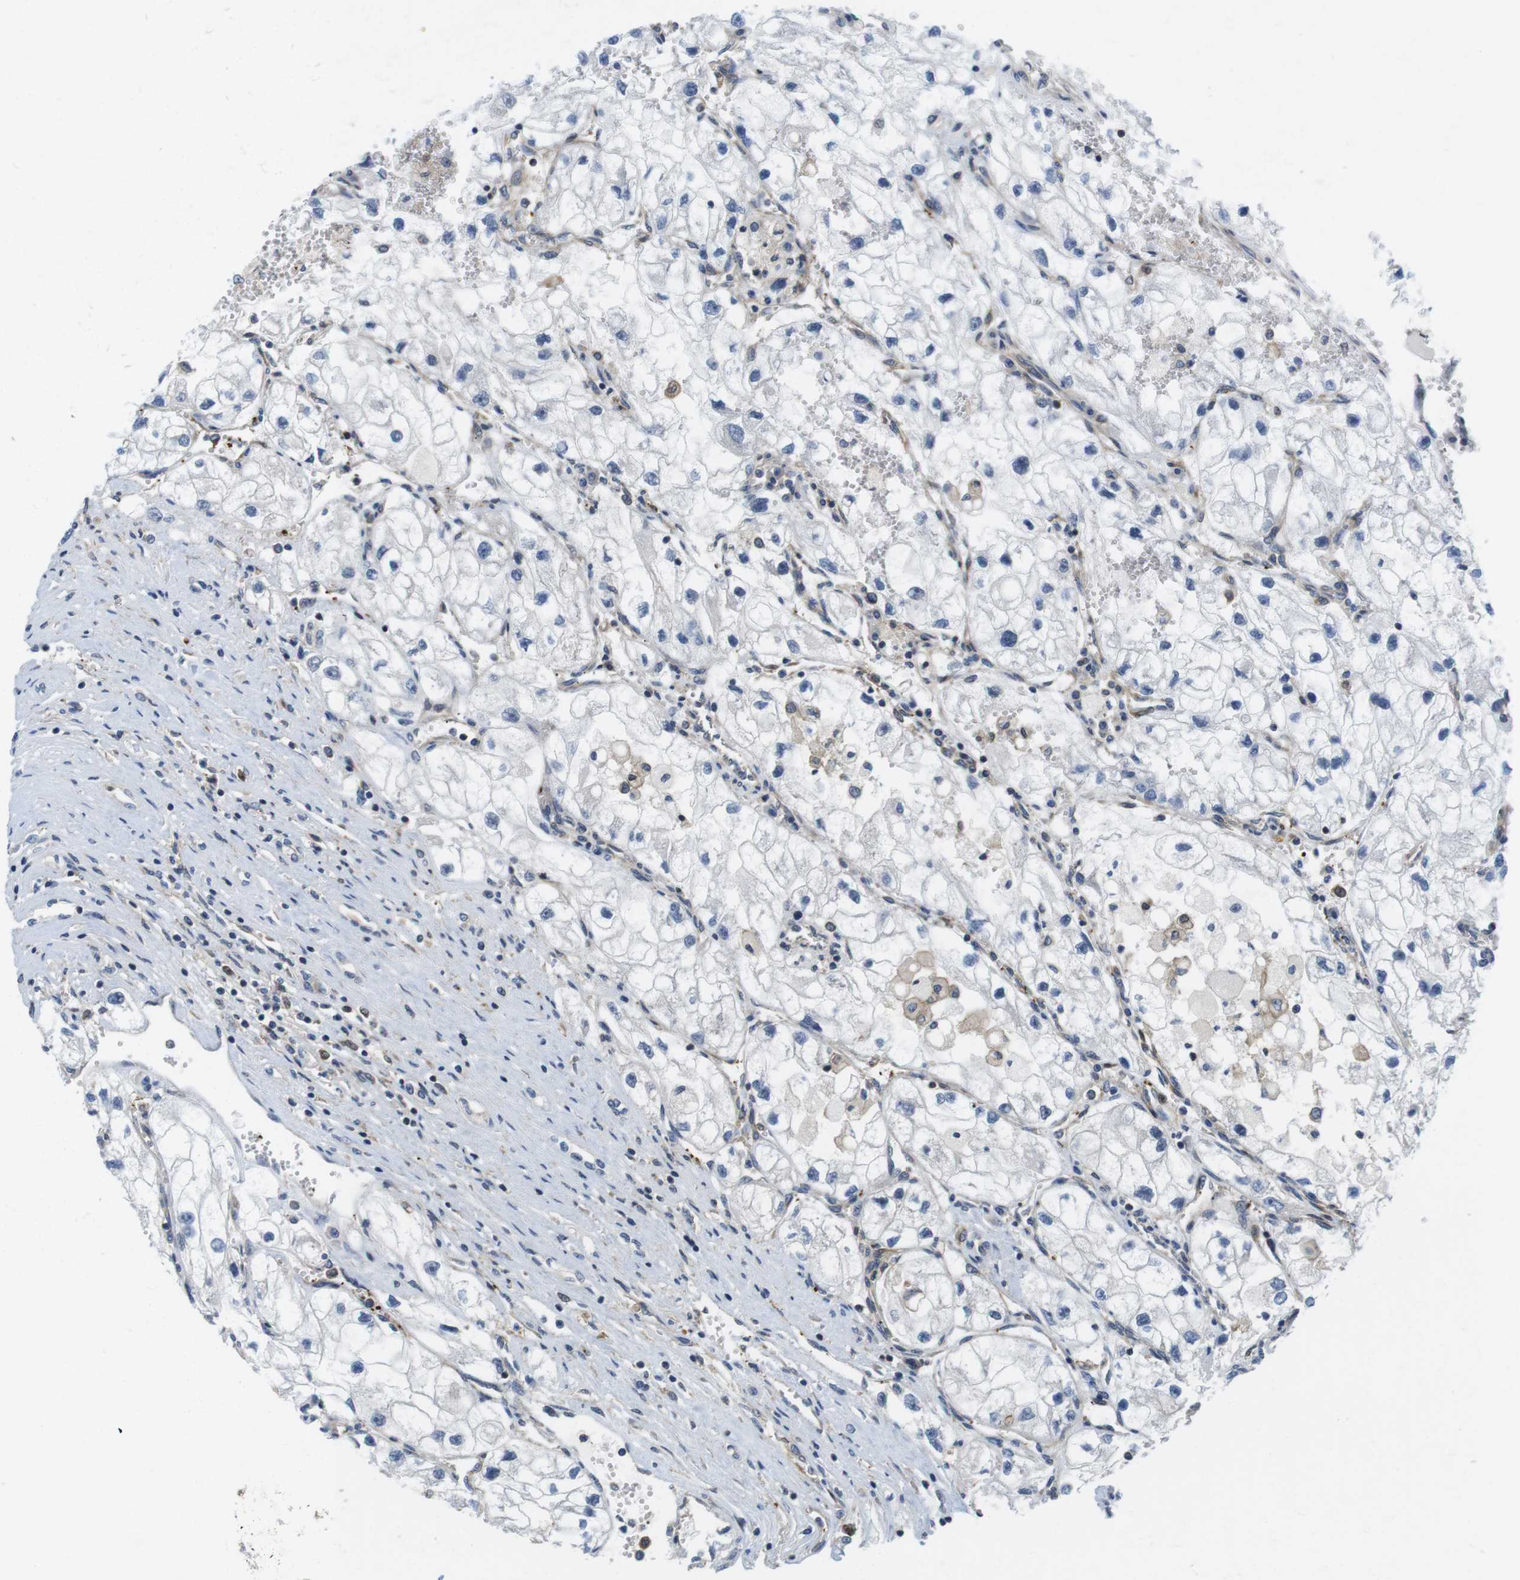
{"staining": {"intensity": "negative", "quantity": "none", "location": "none"}, "tissue": "renal cancer", "cell_type": "Tumor cells", "image_type": "cancer", "snomed": [{"axis": "morphology", "description": "Adenocarcinoma, NOS"}, {"axis": "topography", "description": "Kidney"}], "caption": "Immunohistochemistry histopathology image of human renal cancer (adenocarcinoma) stained for a protein (brown), which reveals no positivity in tumor cells.", "gene": "HERPUD2", "patient": {"sex": "female", "age": 70}}